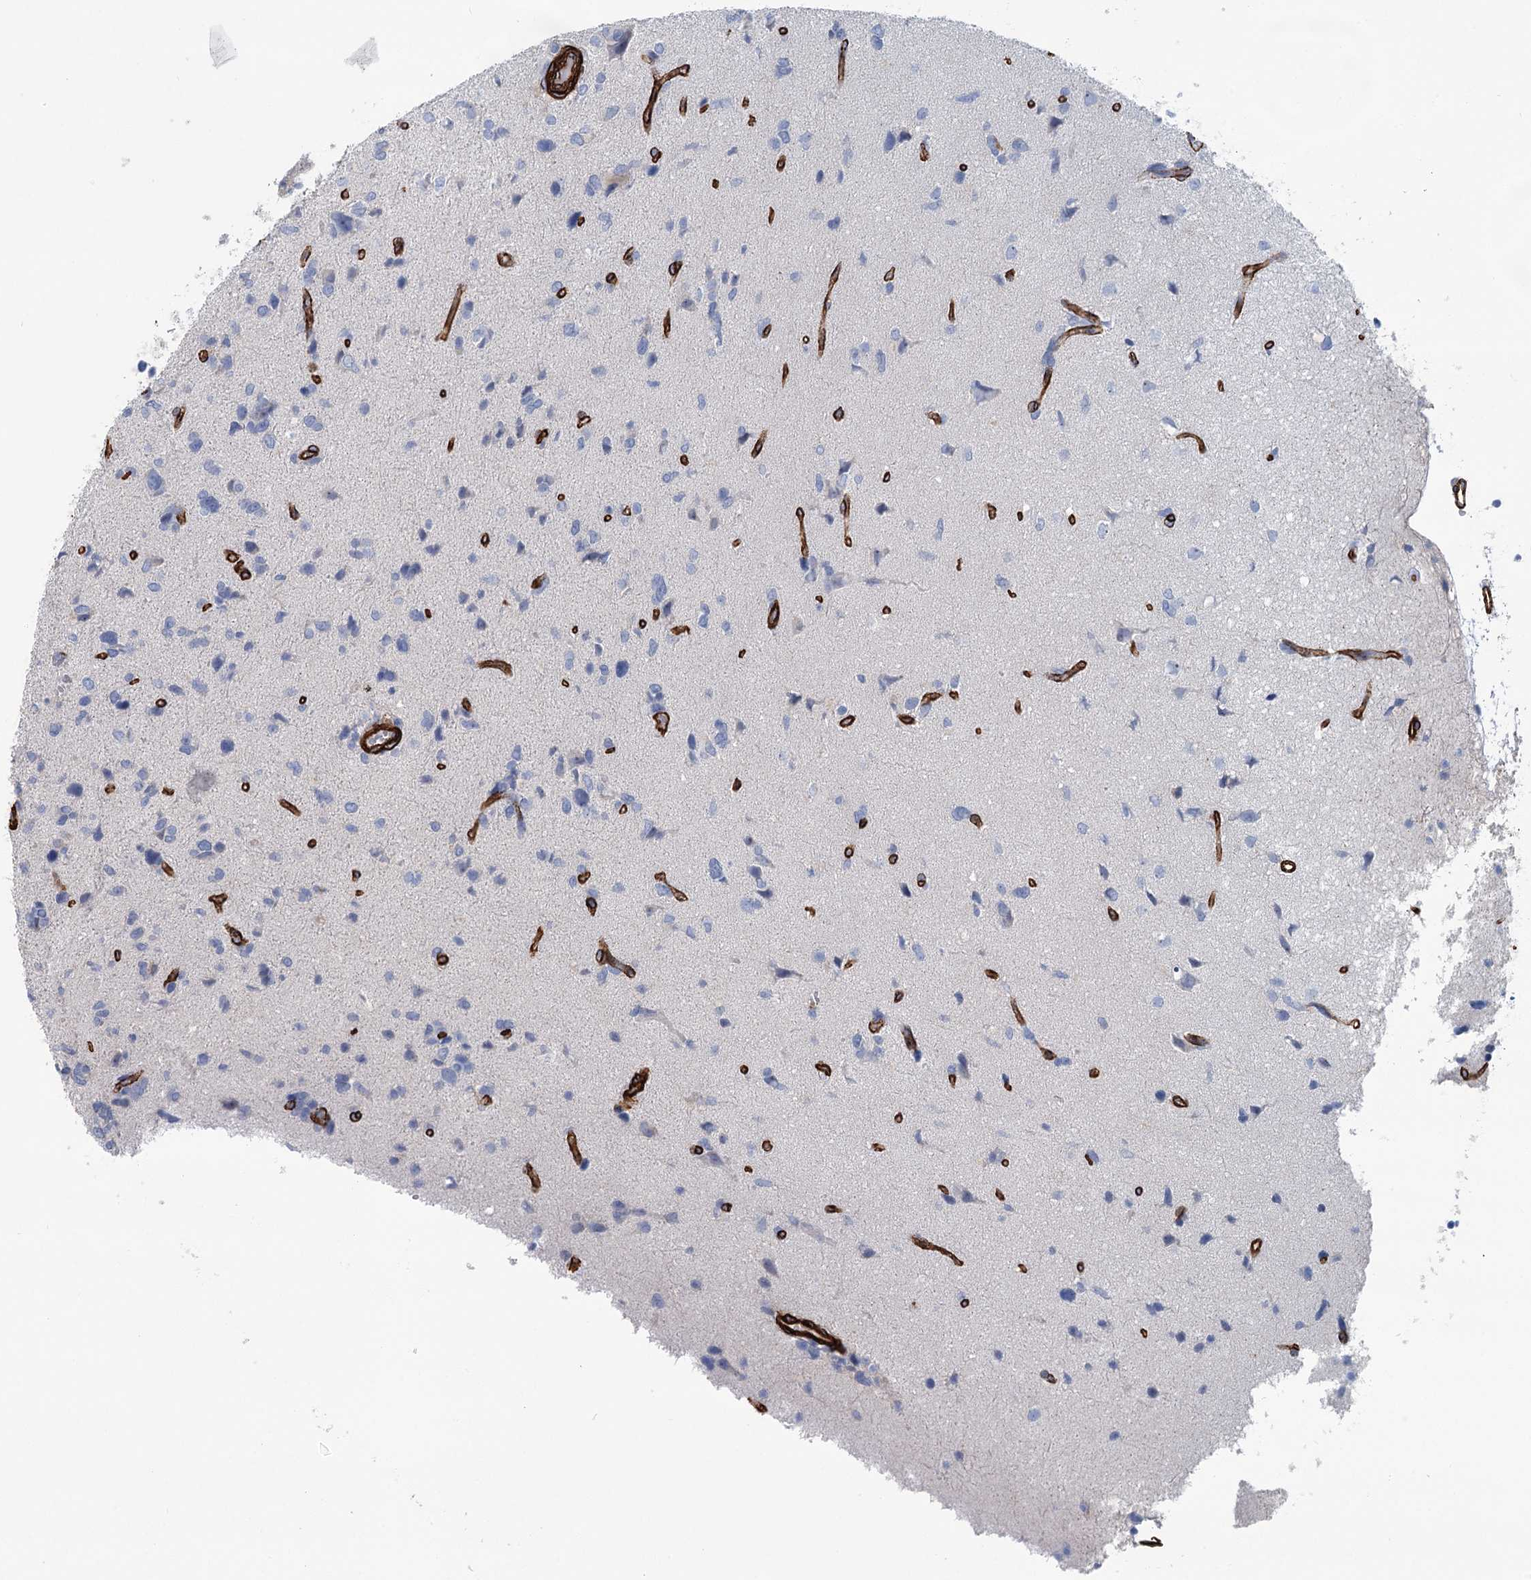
{"staining": {"intensity": "negative", "quantity": "none", "location": "none"}, "tissue": "glioma", "cell_type": "Tumor cells", "image_type": "cancer", "snomed": [{"axis": "morphology", "description": "Glioma, malignant, High grade"}, {"axis": "topography", "description": "Brain"}], "caption": "This image is of malignant high-grade glioma stained with immunohistochemistry to label a protein in brown with the nuclei are counter-stained blue. There is no staining in tumor cells.", "gene": "IQSEC1", "patient": {"sex": "female", "age": 59}}